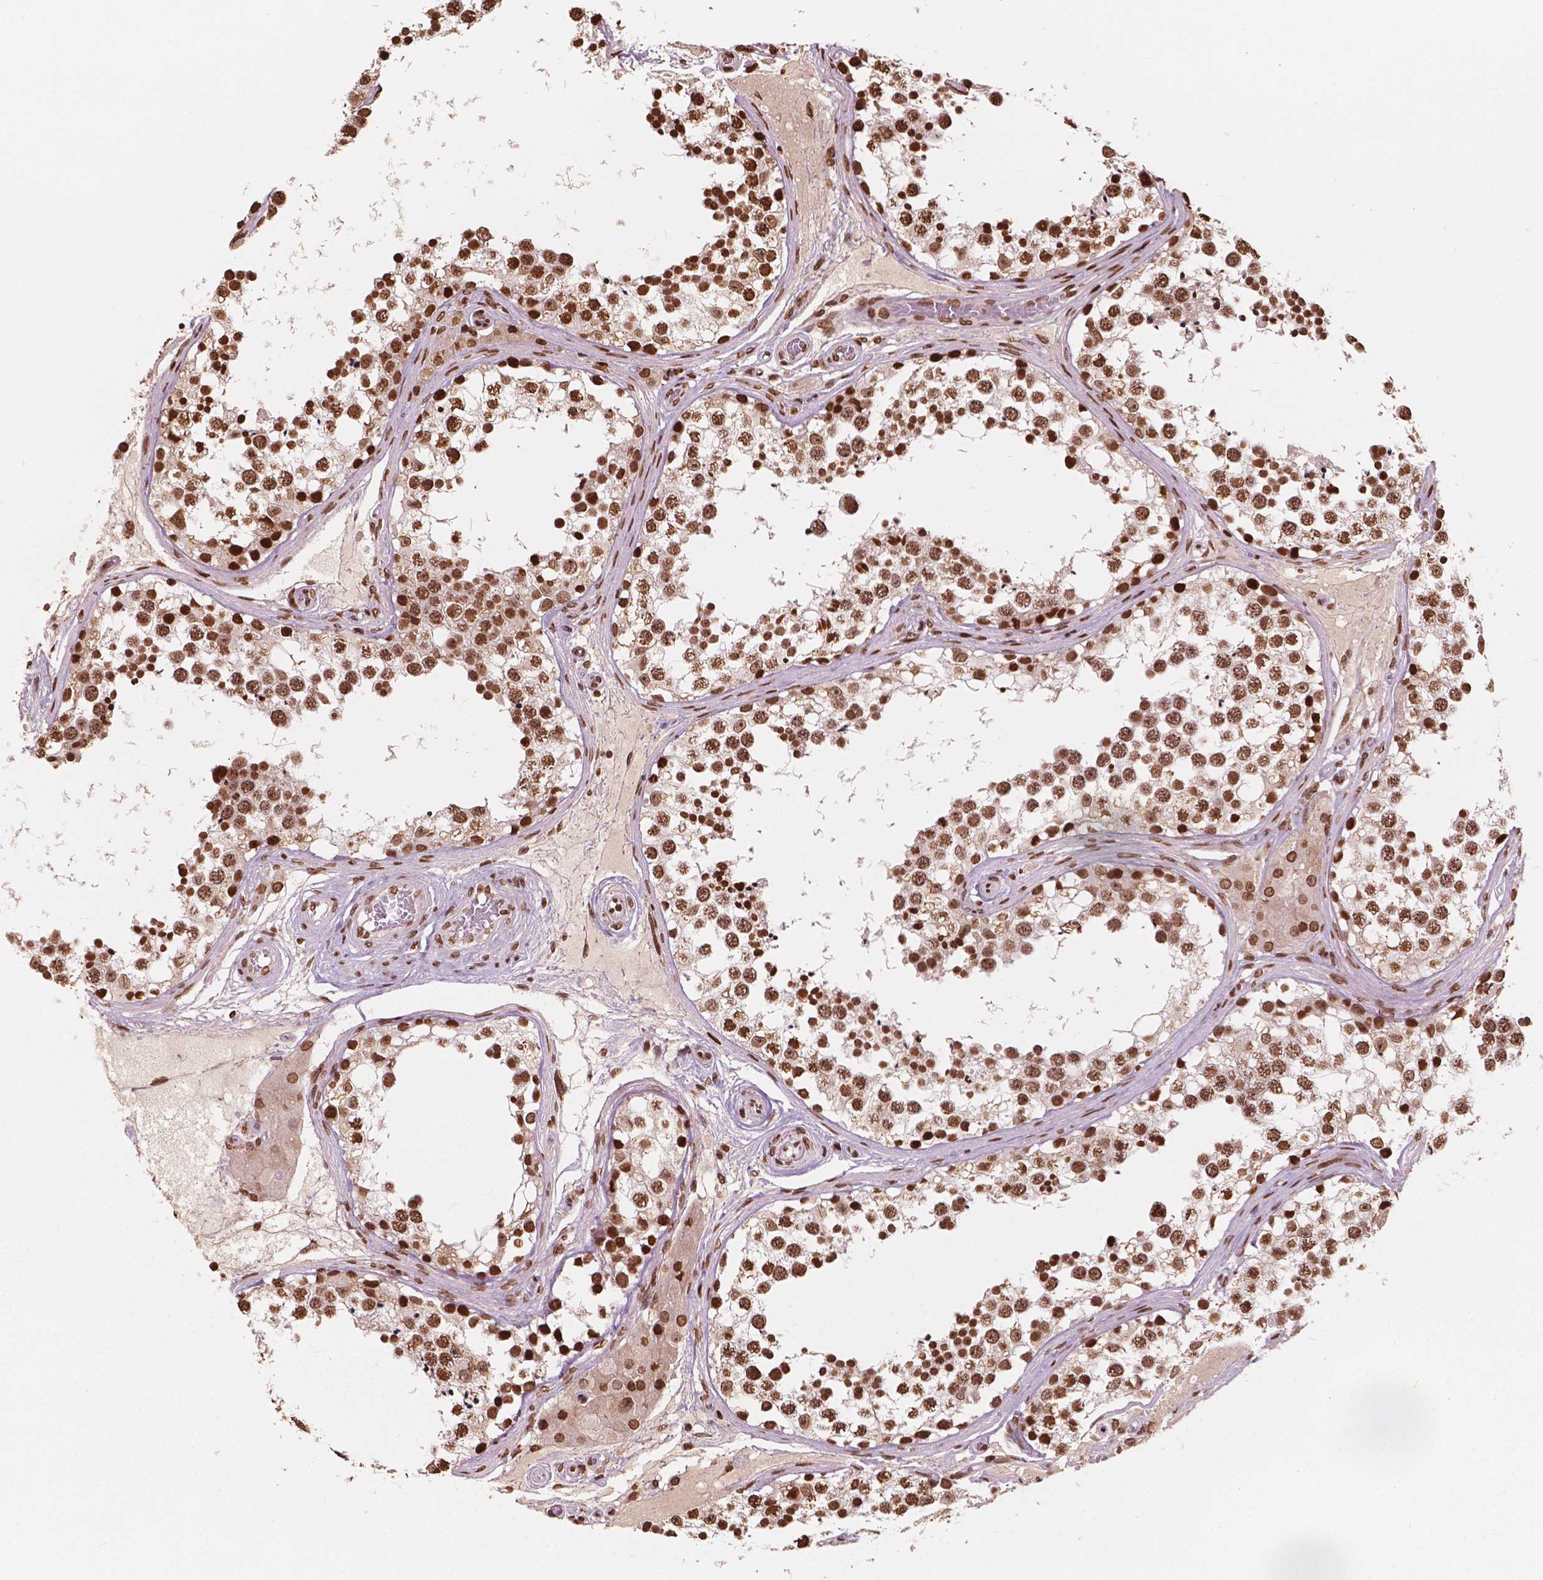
{"staining": {"intensity": "strong", "quantity": ">75%", "location": "nuclear"}, "tissue": "testis", "cell_type": "Cells in seminiferous ducts", "image_type": "normal", "snomed": [{"axis": "morphology", "description": "Normal tissue, NOS"}, {"axis": "morphology", "description": "Seminoma, NOS"}, {"axis": "topography", "description": "Testis"}], "caption": "Immunohistochemistry (IHC) (DAB (3,3'-diaminobenzidine)) staining of unremarkable testis reveals strong nuclear protein staining in approximately >75% of cells in seminiferous ducts.", "gene": "H3C7", "patient": {"sex": "male", "age": 65}}